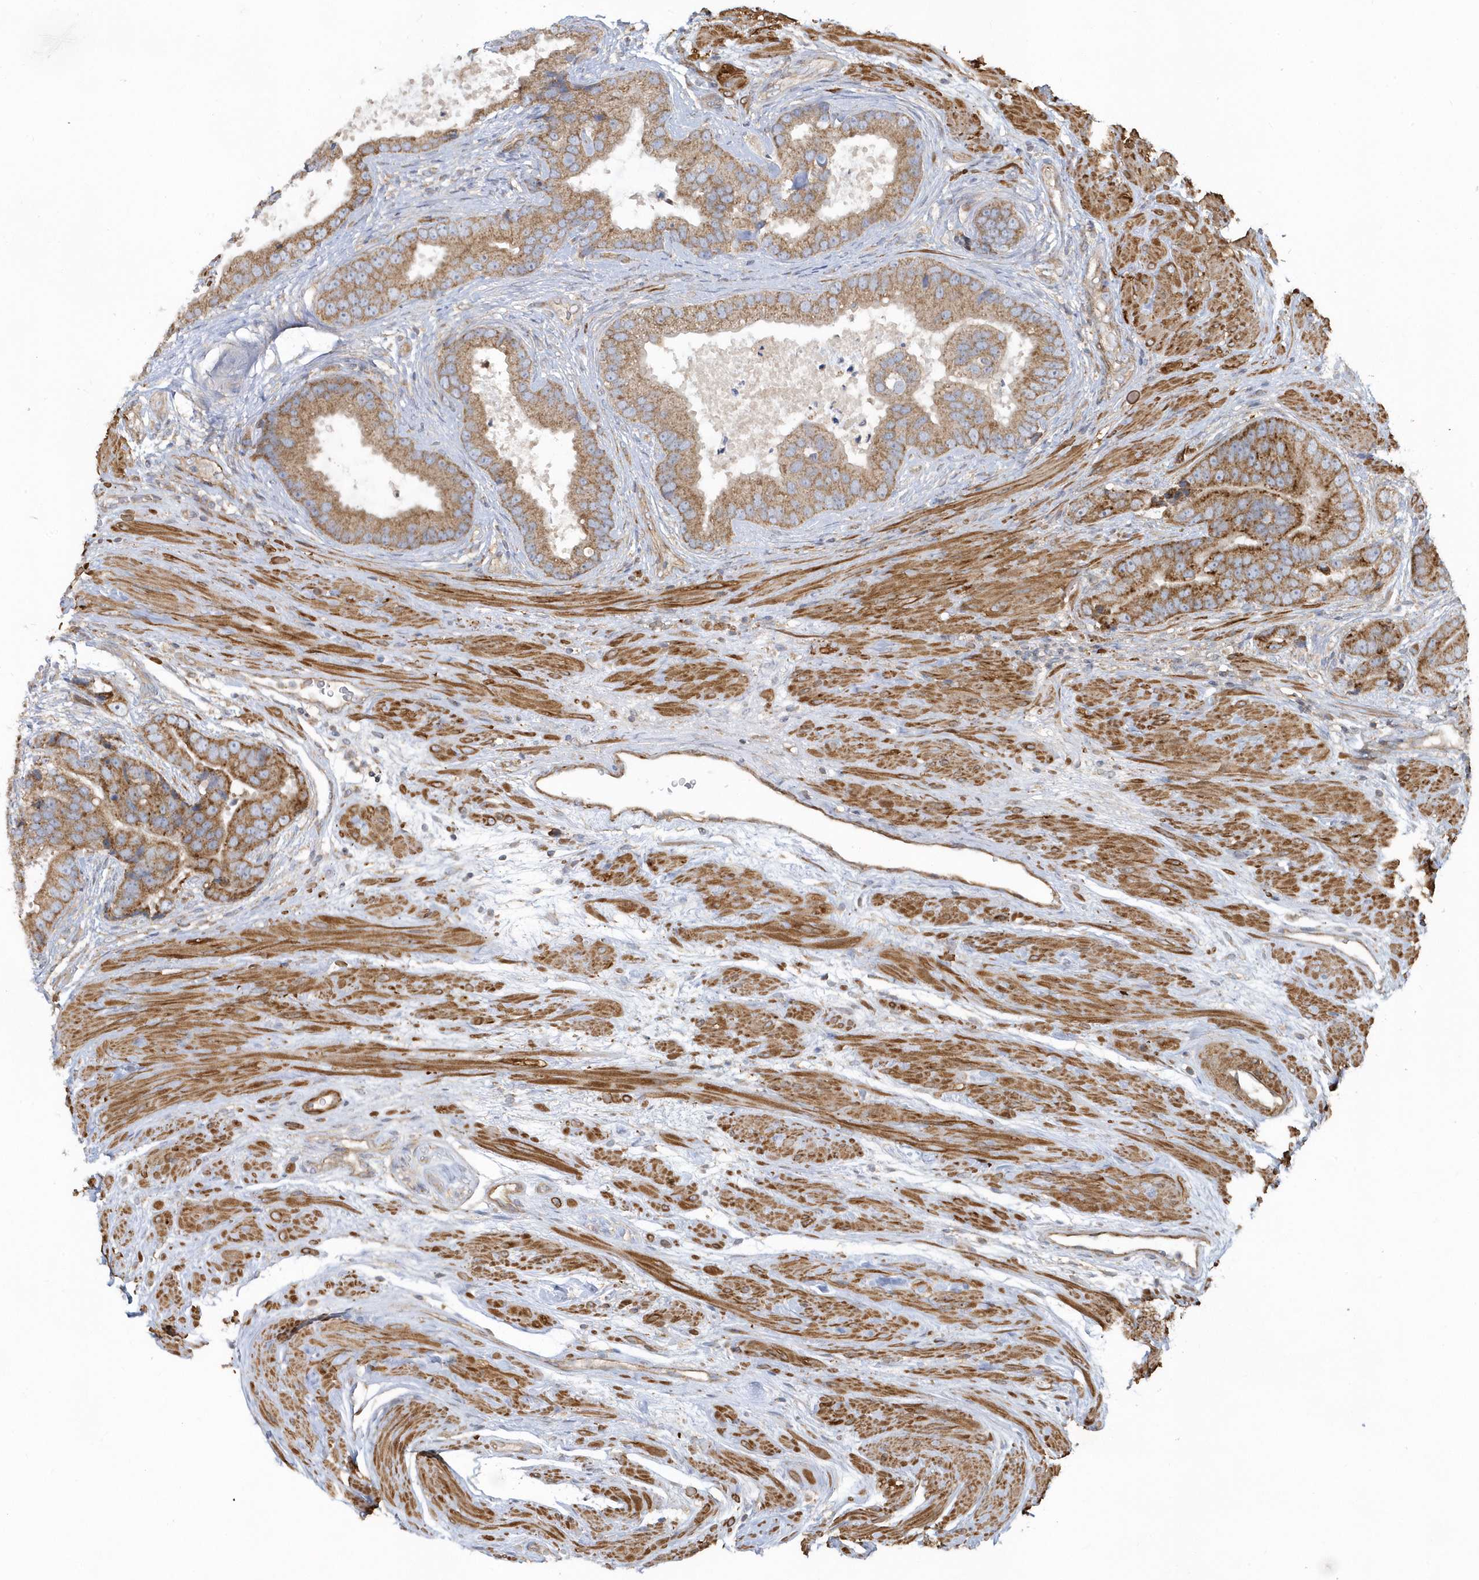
{"staining": {"intensity": "moderate", "quantity": ">75%", "location": "cytoplasmic/membranous"}, "tissue": "prostate cancer", "cell_type": "Tumor cells", "image_type": "cancer", "snomed": [{"axis": "morphology", "description": "Adenocarcinoma, High grade"}, {"axis": "topography", "description": "Prostate"}], "caption": "Prostate cancer stained with a protein marker displays moderate staining in tumor cells.", "gene": "LEXM", "patient": {"sex": "male", "age": 70}}